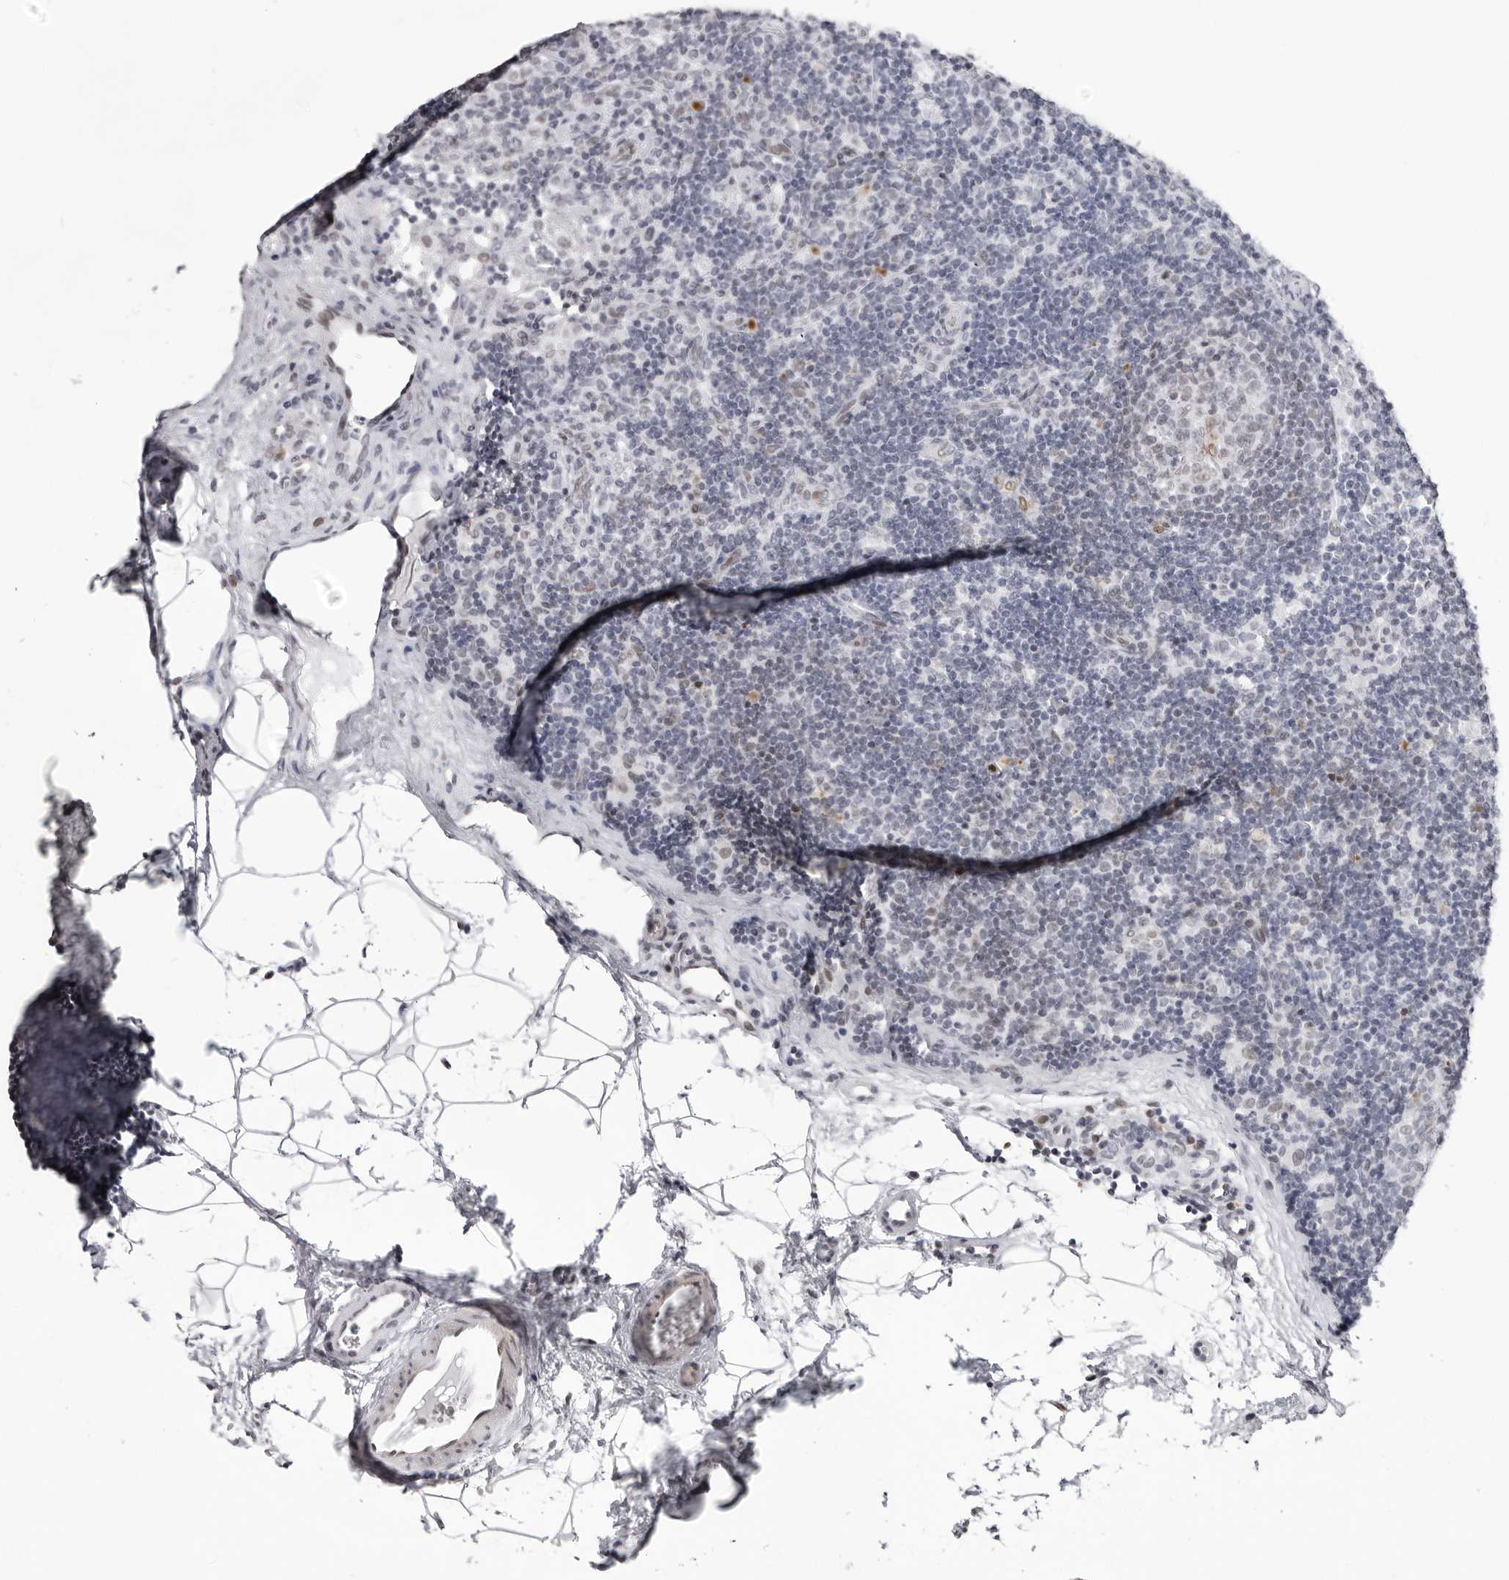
{"staining": {"intensity": "moderate", "quantity": "<25%", "location": "nuclear"}, "tissue": "lymph node", "cell_type": "Germinal center cells", "image_type": "normal", "snomed": [{"axis": "morphology", "description": "Normal tissue, NOS"}, {"axis": "topography", "description": "Lymph node"}], "caption": "A micrograph showing moderate nuclear positivity in approximately <25% of germinal center cells in normal lymph node, as visualized by brown immunohistochemical staining.", "gene": "NTPCR", "patient": {"sex": "female", "age": 22}}